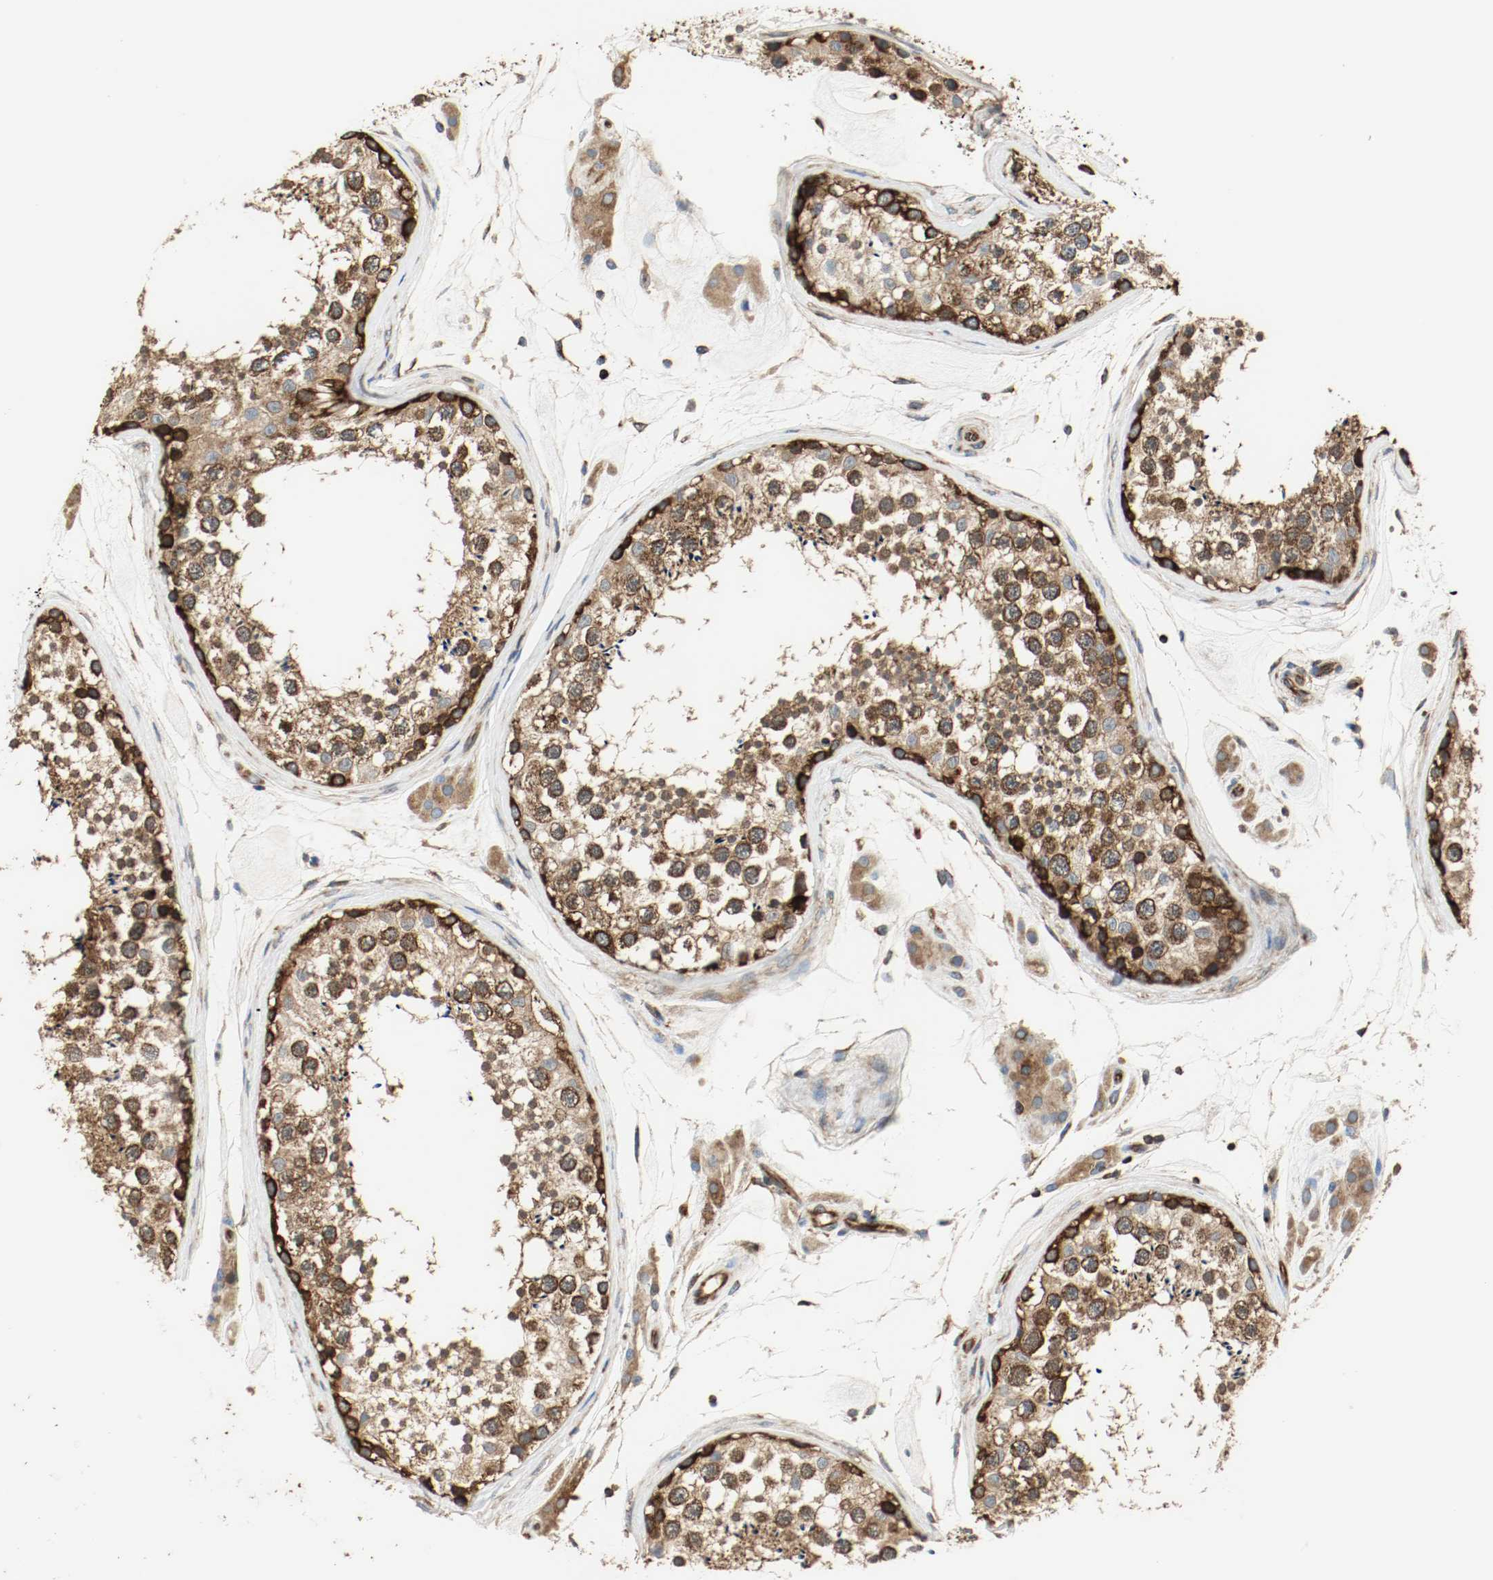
{"staining": {"intensity": "strong", "quantity": ">75%", "location": "cytoplasmic/membranous"}, "tissue": "testis", "cell_type": "Cells in seminiferous ducts", "image_type": "normal", "snomed": [{"axis": "morphology", "description": "Normal tissue, NOS"}, {"axis": "topography", "description": "Testis"}], "caption": "Benign testis shows strong cytoplasmic/membranous positivity in approximately >75% of cells in seminiferous ducts, visualized by immunohistochemistry.", "gene": "PLCG1", "patient": {"sex": "male", "age": 46}}